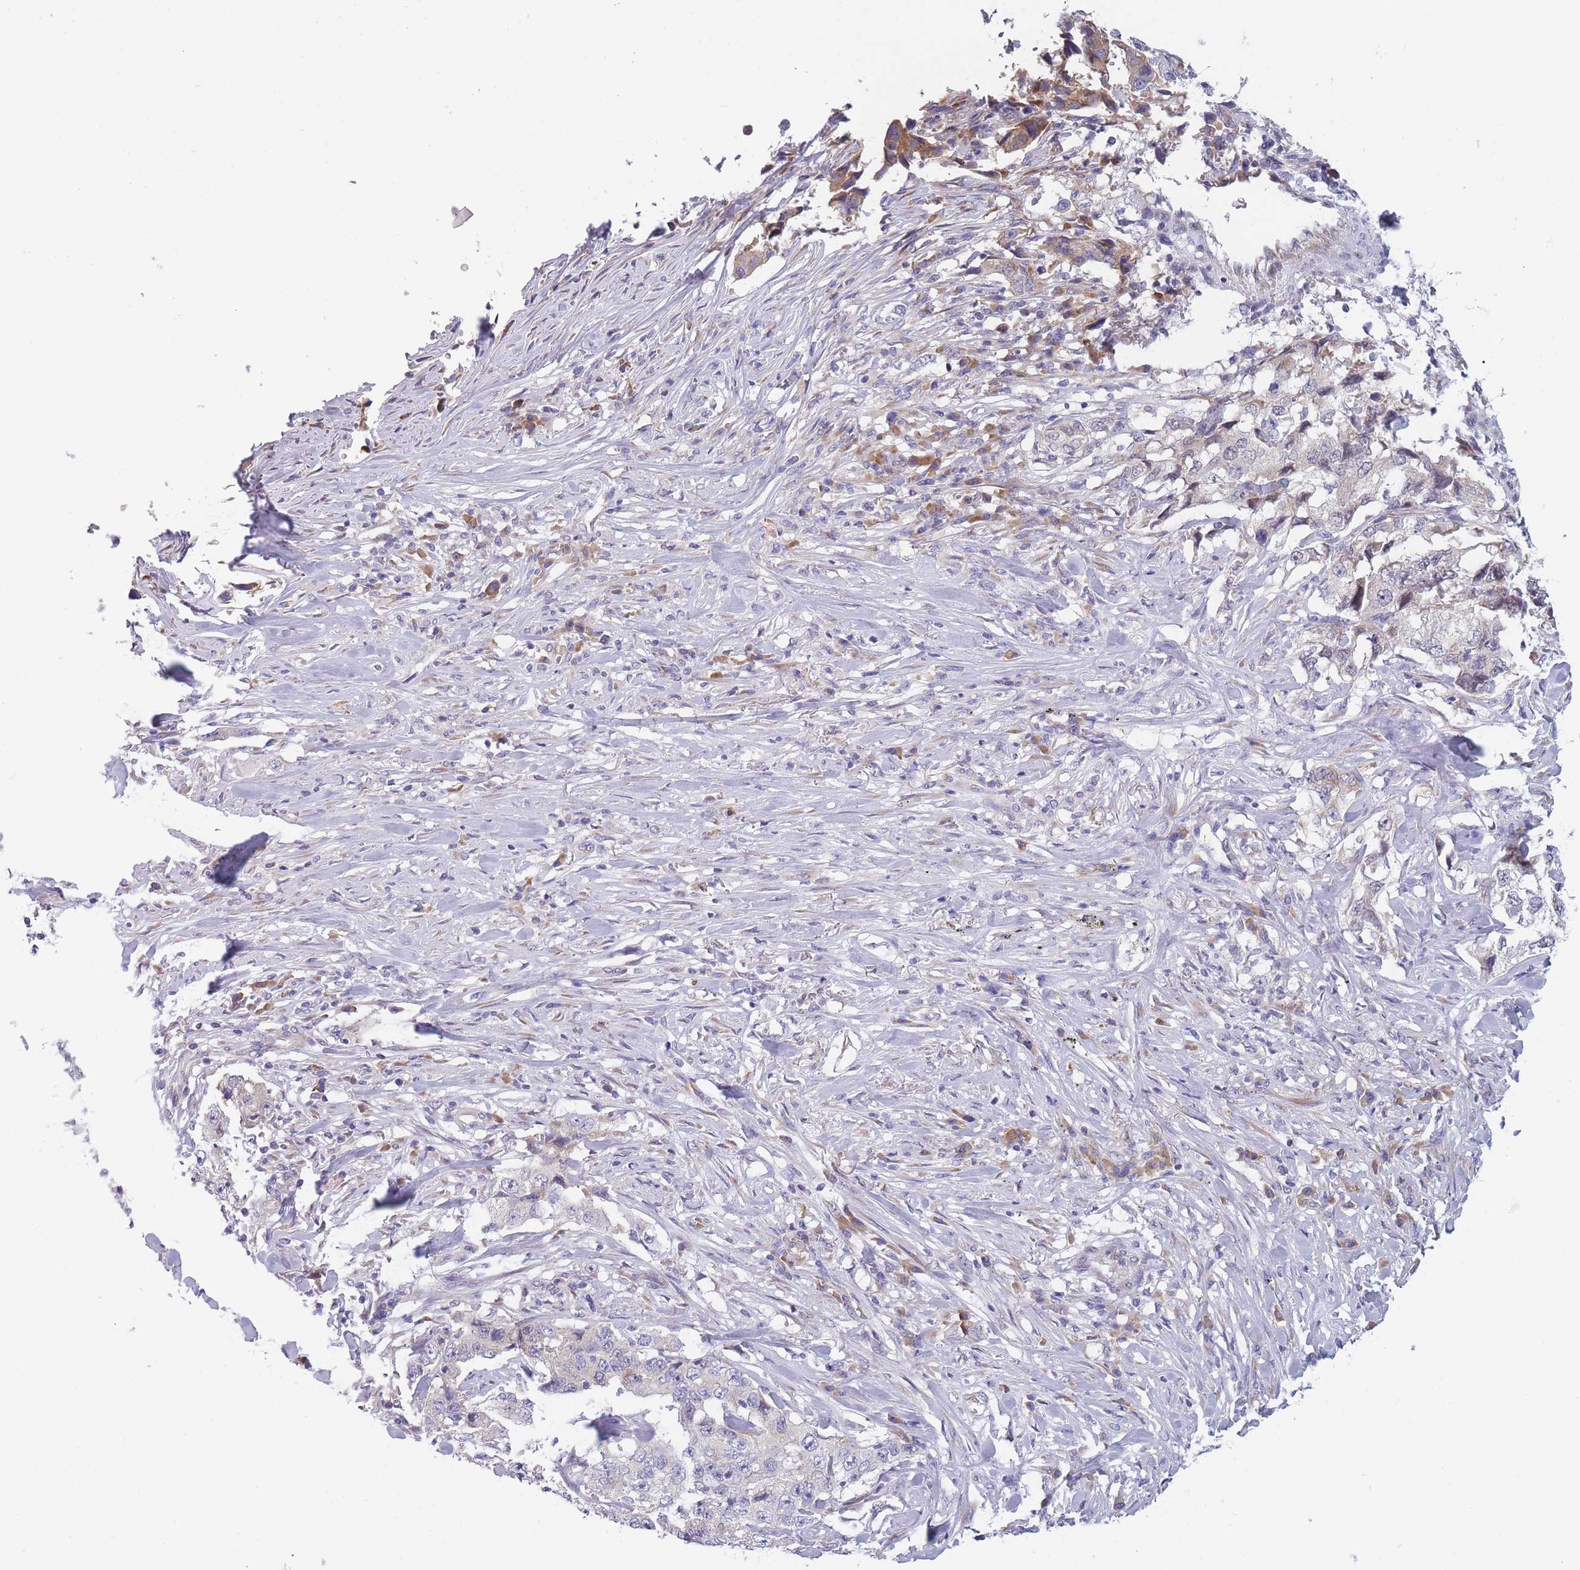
{"staining": {"intensity": "negative", "quantity": "none", "location": "none"}, "tissue": "lung cancer", "cell_type": "Tumor cells", "image_type": "cancer", "snomed": [{"axis": "morphology", "description": "Adenocarcinoma, NOS"}, {"axis": "topography", "description": "Lung"}], "caption": "DAB immunohistochemical staining of lung cancer exhibits no significant positivity in tumor cells.", "gene": "NDUFAF6", "patient": {"sex": "female", "age": 51}}